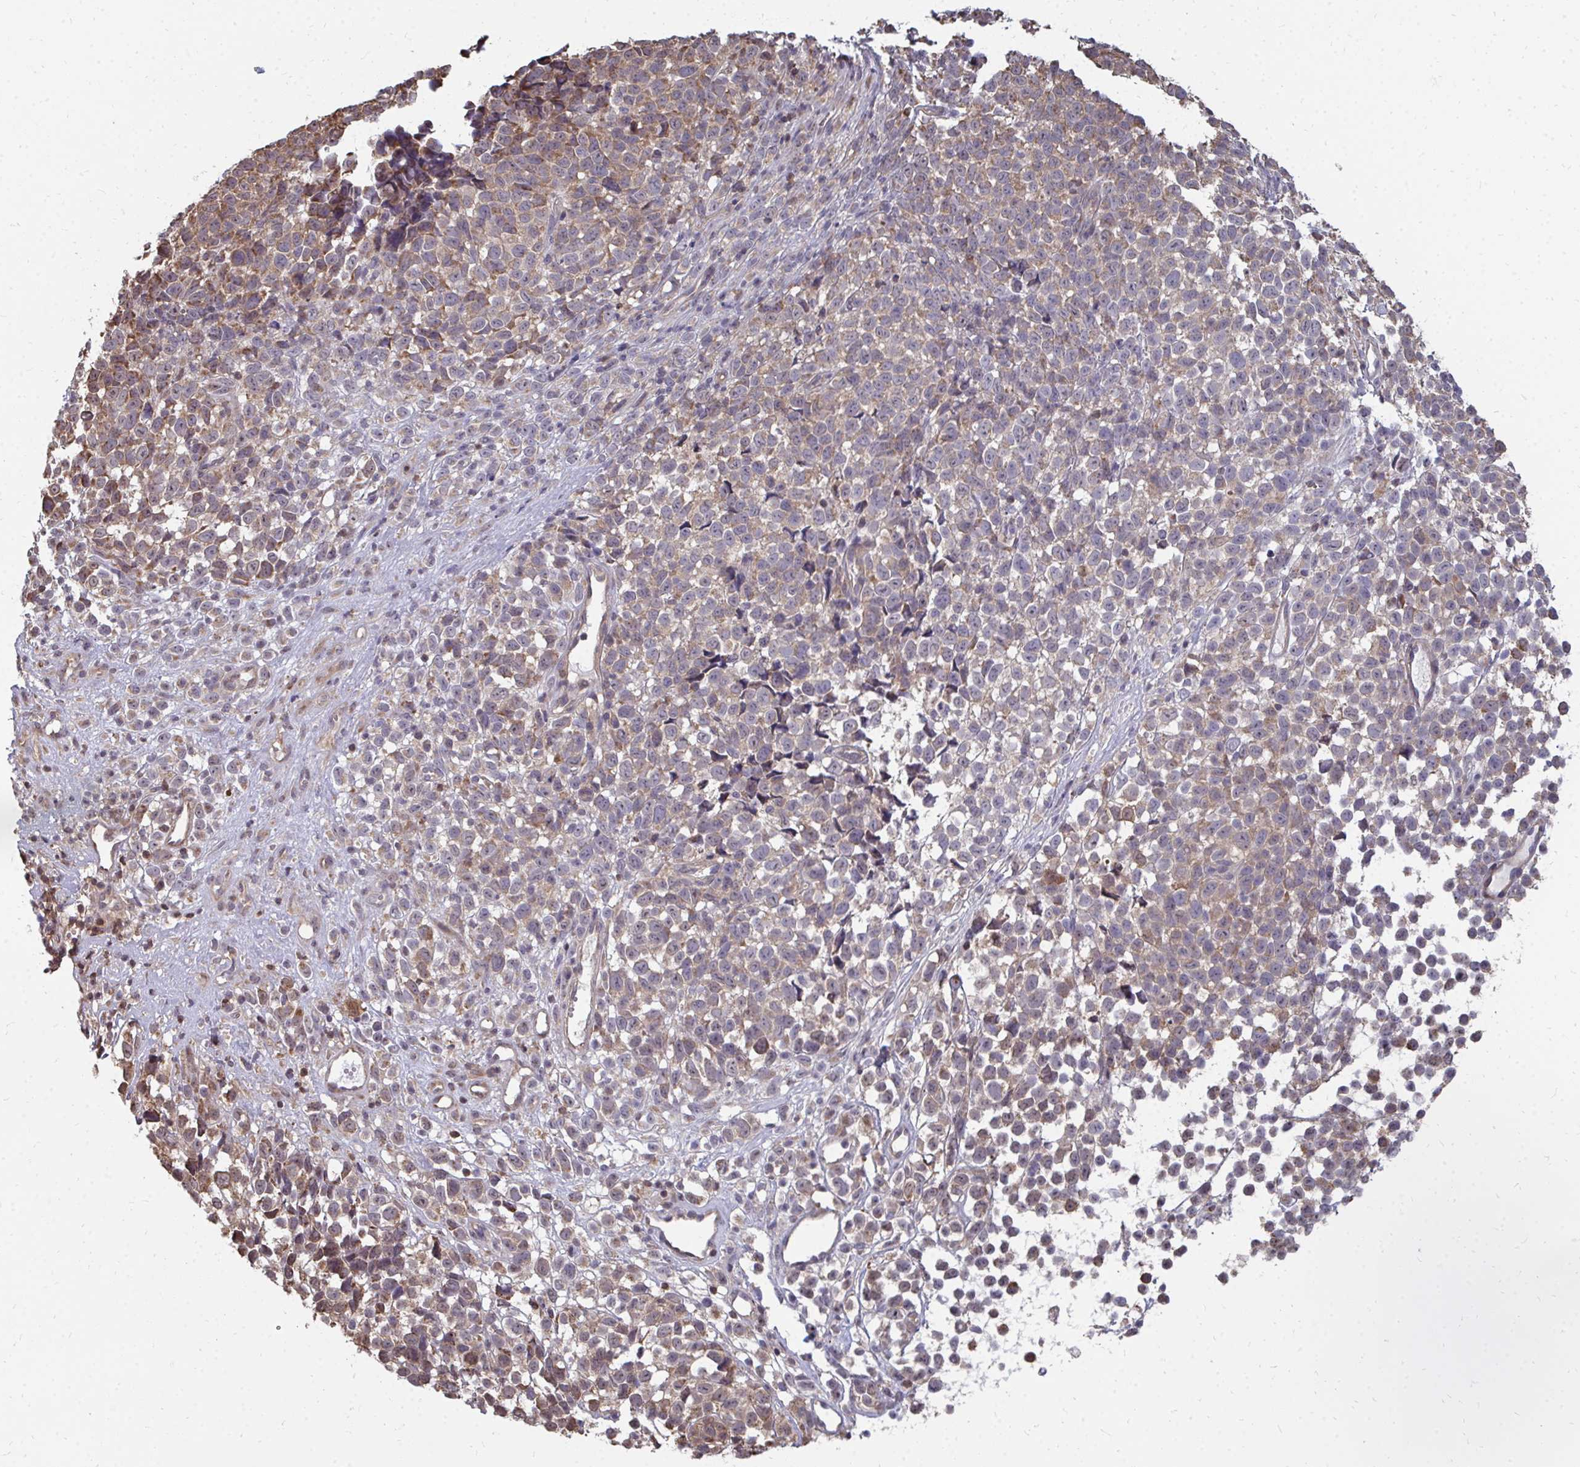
{"staining": {"intensity": "weak", "quantity": ">75%", "location": "cytoplasmic/membranous"}, "tissue": "melanoma", "cell_type": "Tumor cells", "image_type": "cancer", "snomed": [{"axis": "morphology", "description": "Malignant melanoma, NOS"}, {"axis": "topography", "description": "Nose, NOS"}], "caption": "Immunohistochemistry (IHC) of melanoma displays low levels of weak cytoplasmic/membranous expression in about >75% of tumor cells. The protein is stained brown, and the nuclei are stained in blue (DAB (3,3'-diaminobenzidine) IHC with brightfield microscopy, high magnification).", "gene": "DNAJA2", "patient": {"sex": "female", "age": 48}}